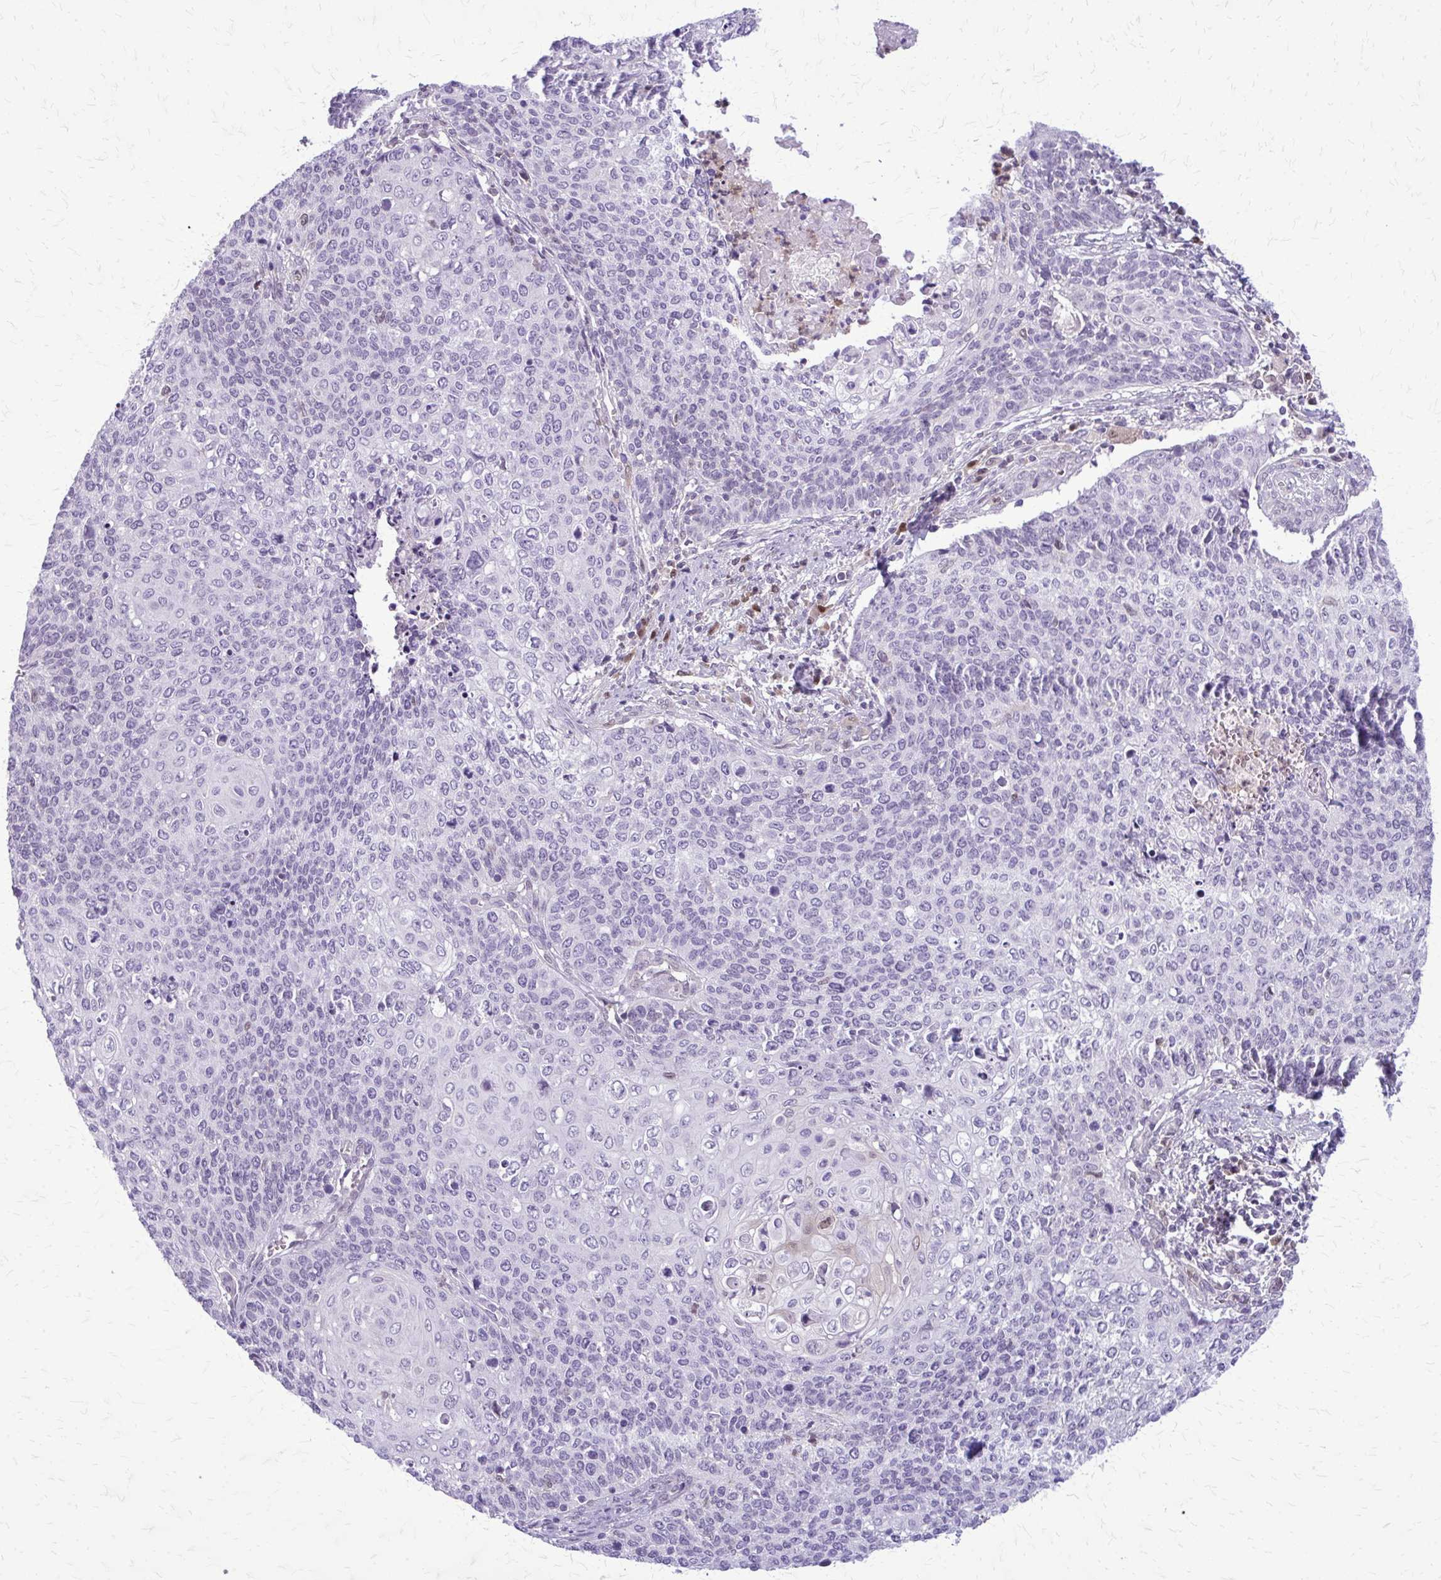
{"staining": {"intensity": "negative", "quantity": "none", "location": "none"}, "tissue": "cervical cancer", "cell_type": "Tumor cells", "image_type": "cancer", "snomed": [{"axis": "morphology", "description": "Squamous cell carcinoma, NOS"}, {"axis": "topography", "description": "Cervix"}], "caption": "Squamous cell carcinoma (cervical) was stained to show a protein in brown. There is no significant positivity in tumor cells.", "gene": "GLRX", "patient": {"sex": "female", "age": 39}}